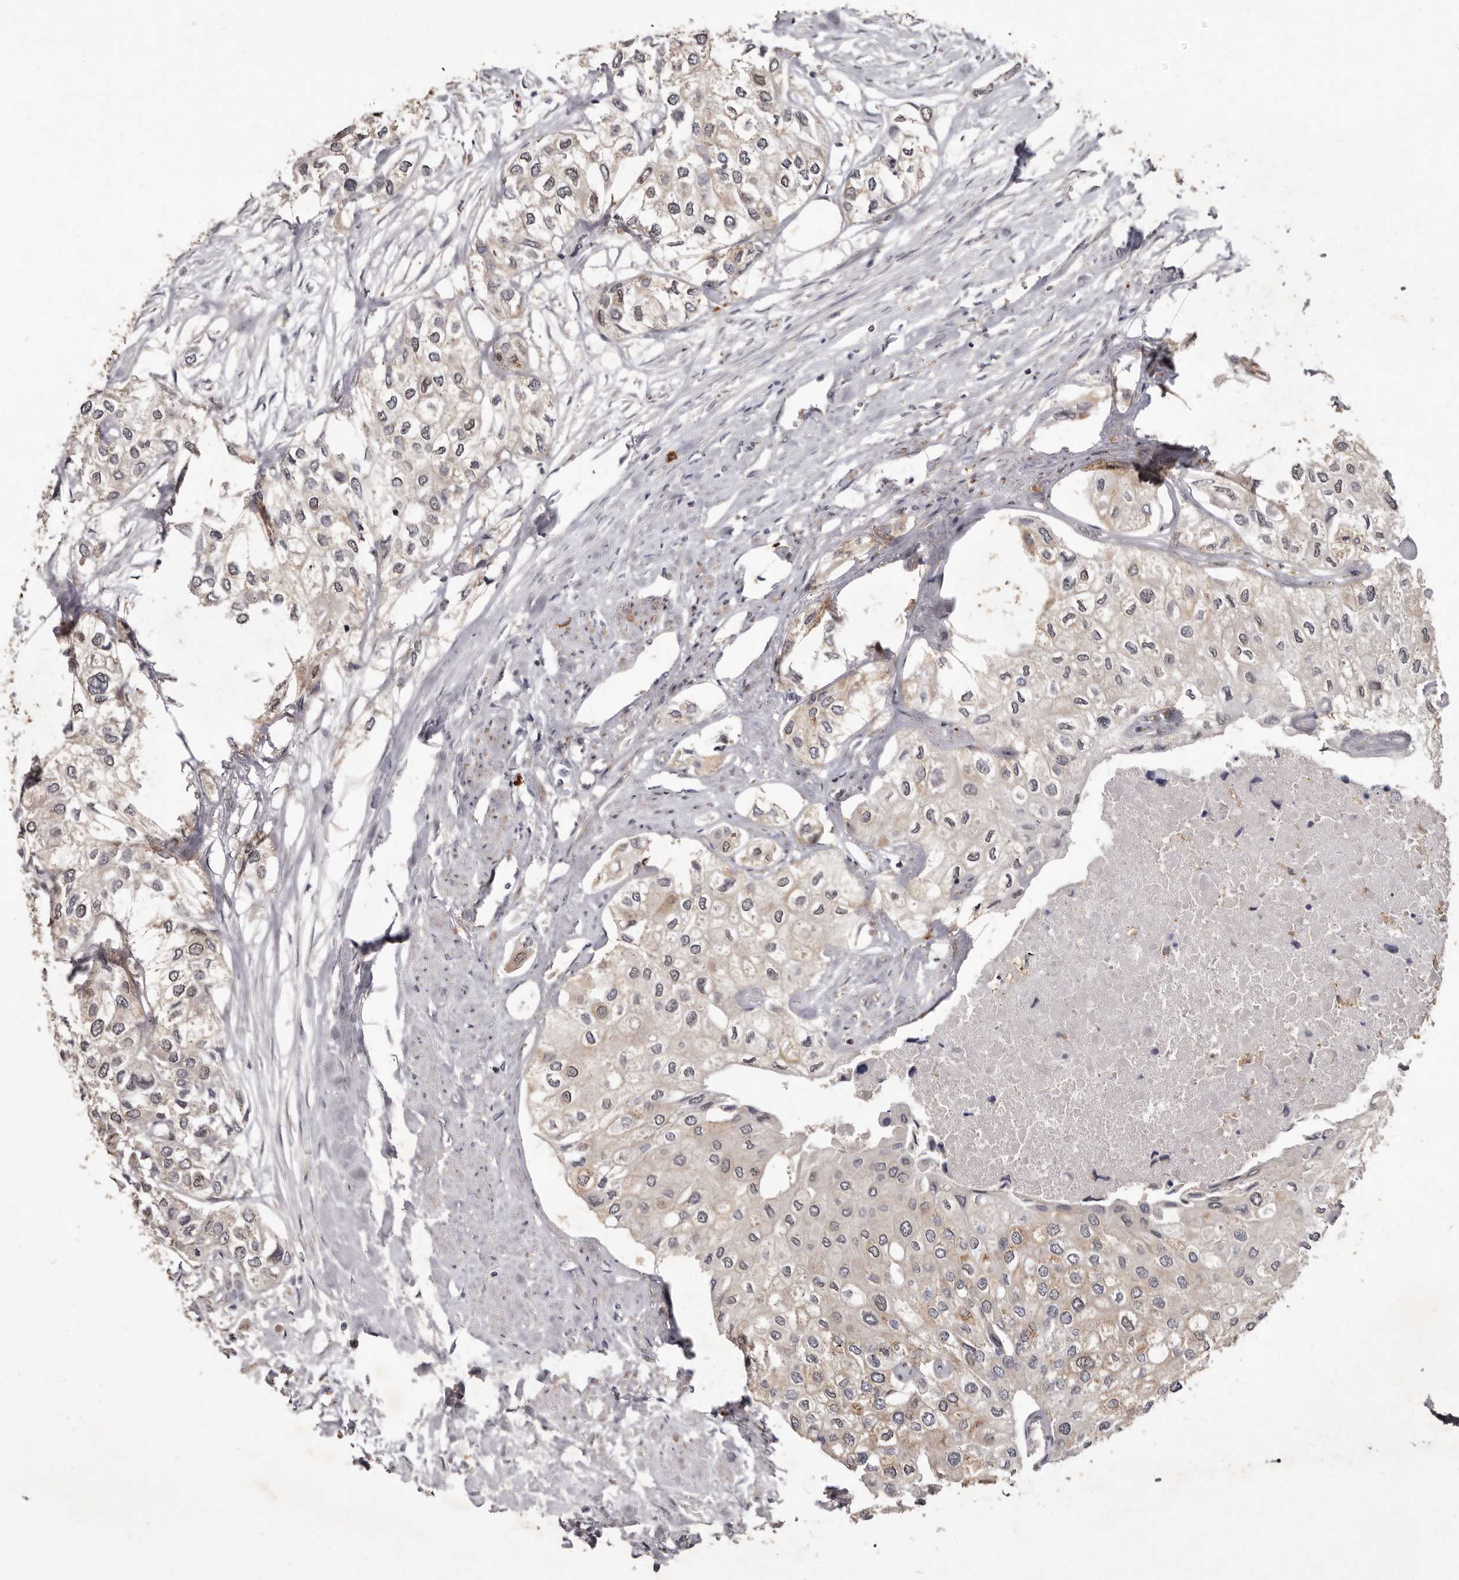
{"staining": {"intensity": "weak", "quantity": "<25%", "location": "cytoplasmic/membranous"}, "tissue": "urothelial cancer", "cell_type": "Tumor cells", "image_type": "cancer", "snomed": [{"axis": "morphology", "description": "Urothelial carcinoma, High grade"}, {"axis": "topography", "description": "Urinary bladder"}], "caption": "The immunohistochemistry photomicrograph has no significant expression in tumor cells of urothelial cancer tissue. (DAB (3,3'-diaminobenzidine) immunohistochemistry with hematoxylin counter stain).", "gene": "ACLY", "patient": {"sex": "male", "age": 64}}